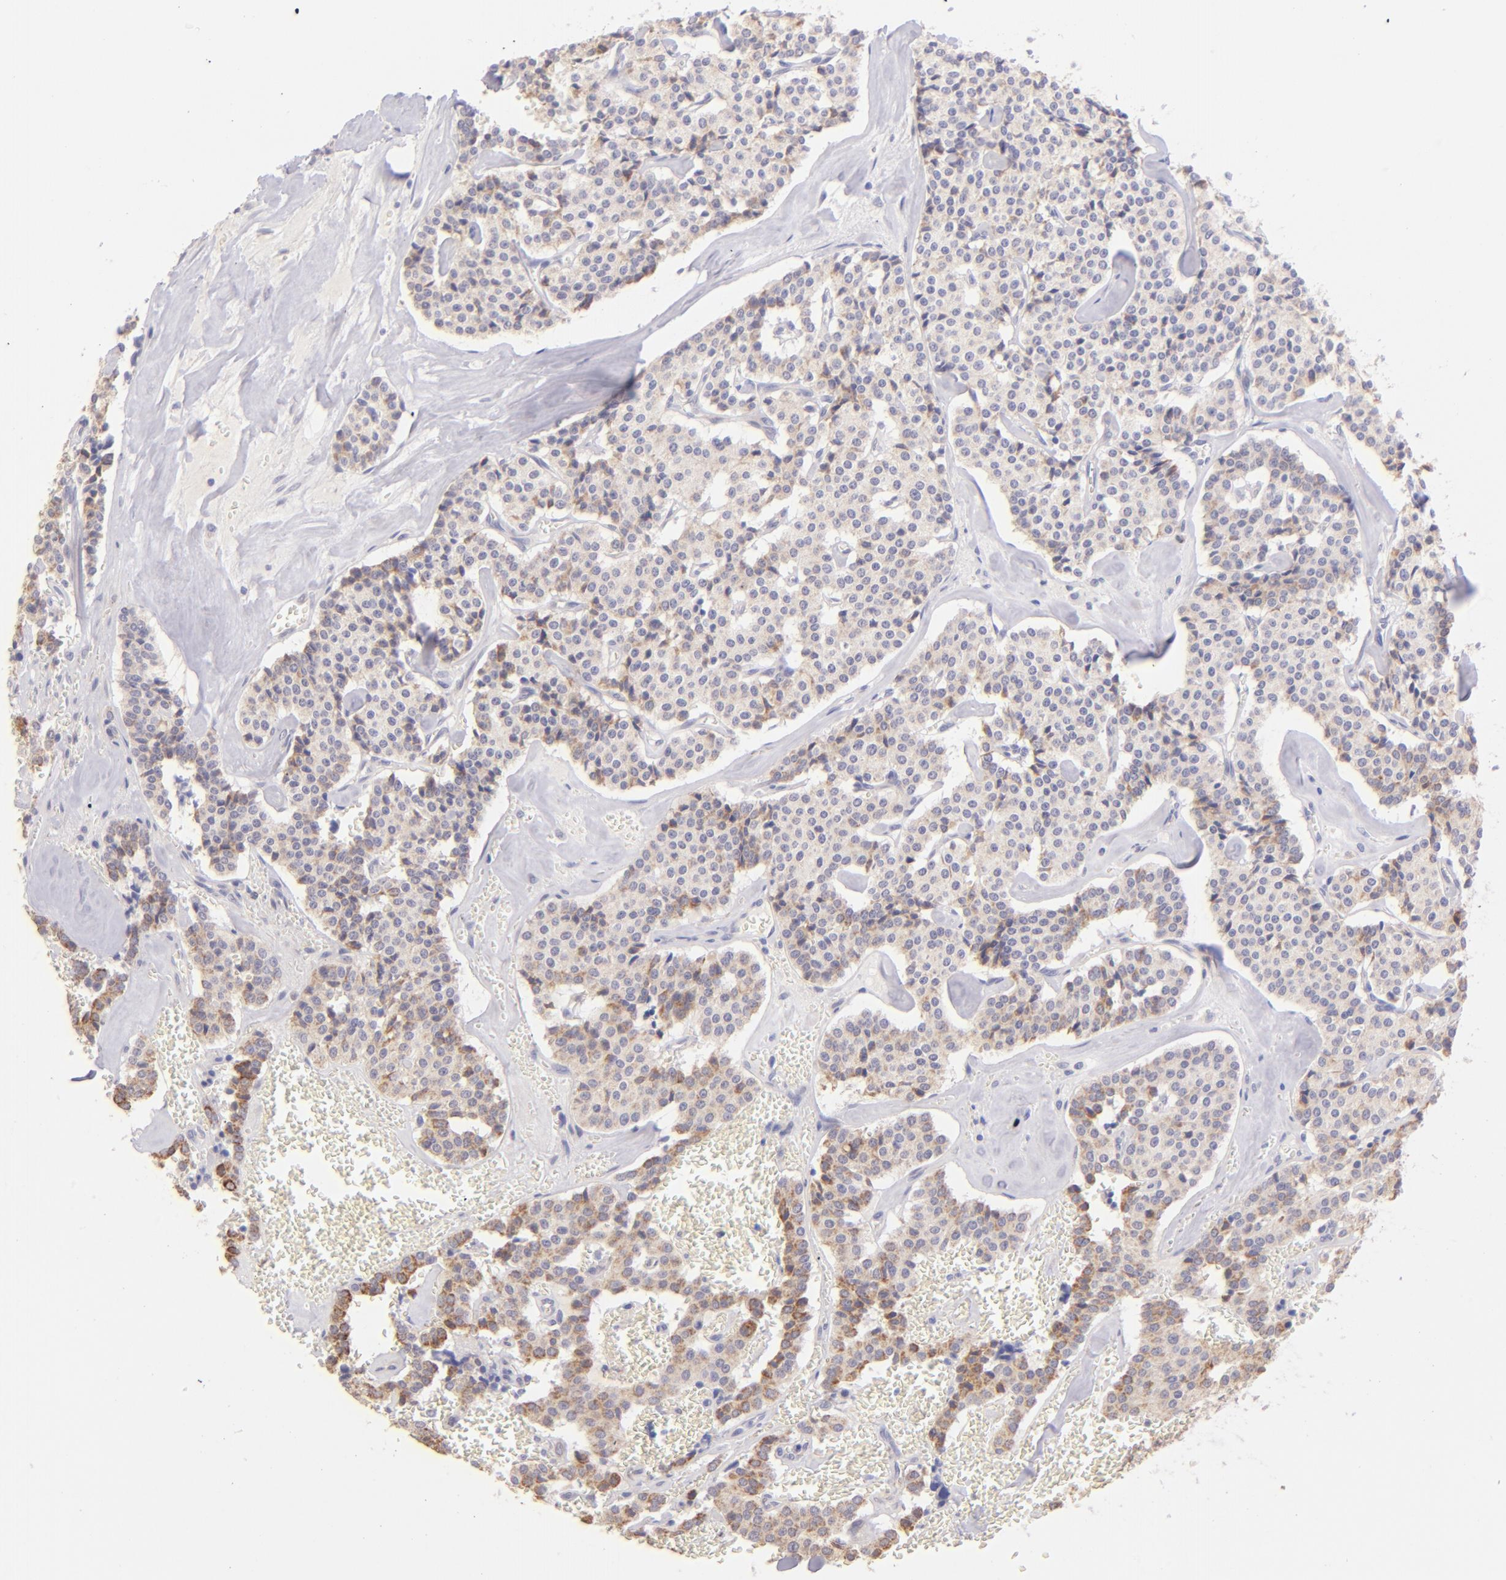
{"staining": {"intensity": "weak", "quantity": ">75%", "location": "cytoplasmic/membranous"}, "tissue": "carcinoid", "cell_type": "Tumor cells", "image_type": "cancer", "snomed": [{"axis": "morphology", "description": "Carcinoid, malignant, NOS"}, {"axis": "topography", "description": "Bronchus"}], "caption": "Brown immunohistochemical staining in human malignant carcinoid demonstrates weak cytoplasmic/membranous staining in approximately >75% of tumor cells.", "gene": "SH2D4A", "patient": {"sex": "male", "age": 55}}